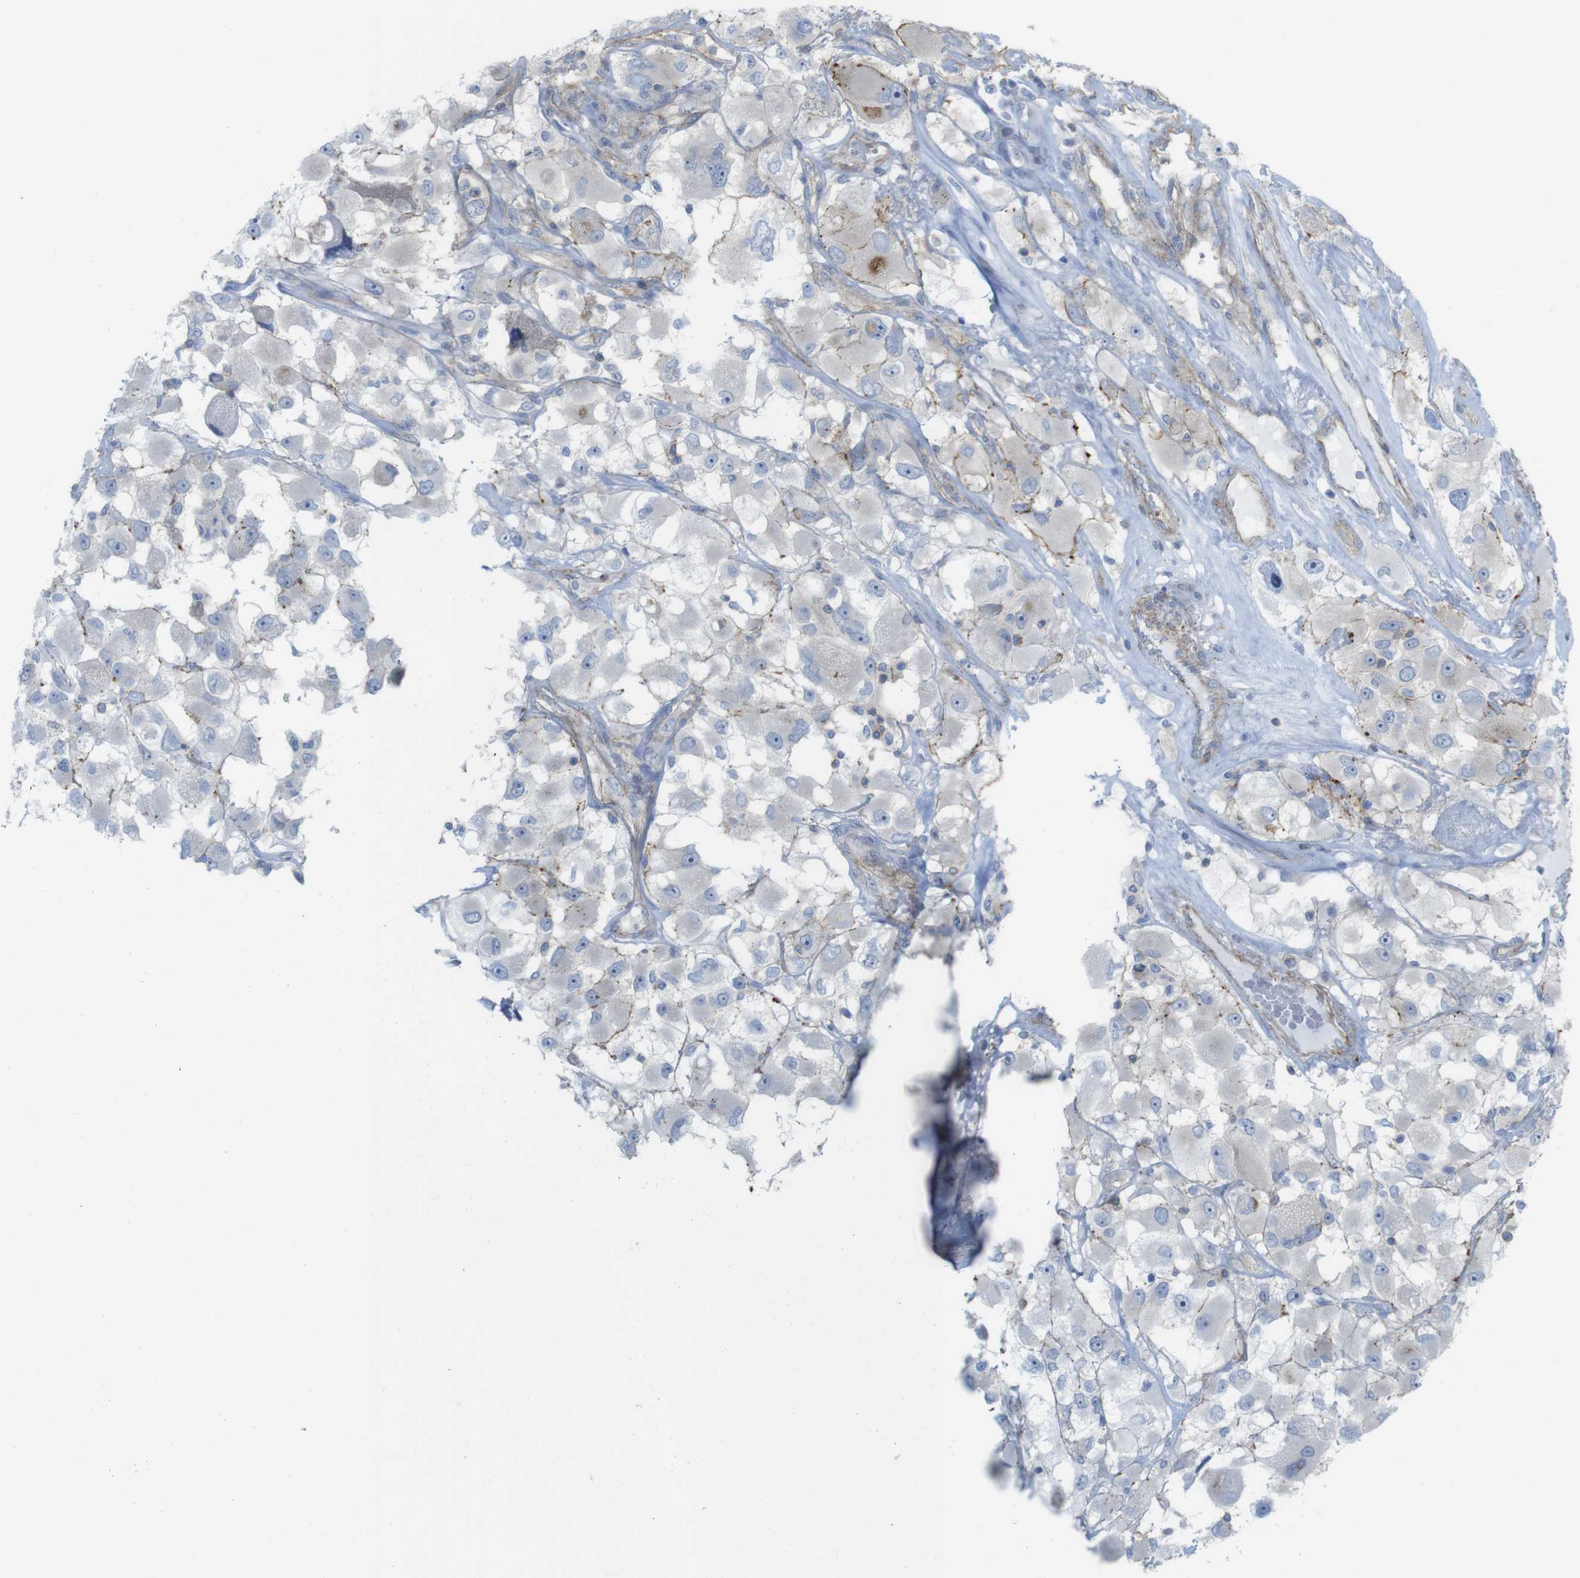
{"staining": {"intensity": "weak", "quantity": "<25%", "location": "cytoplasmic/membranous"}, "tissue": "renal cancer", "cell_type": "Tumor cells", "image_type": "cancer", "snomed": [{"axis": "morphology", "description": "Adenocarcinoma, NOS"}, {"axis": "topography", "description": "Kidney"}], "caption": "A histopathology image of human renal adenocarcinoma is negative for staining in tumor cells. The staining was performed using DAB to visualize the protein expression in brown, while the nuclei were stained in blue with hematoxylin (Magnification: 20x).", "gene": "PREX2", "patient": {"sex": "female", "age": 52}}